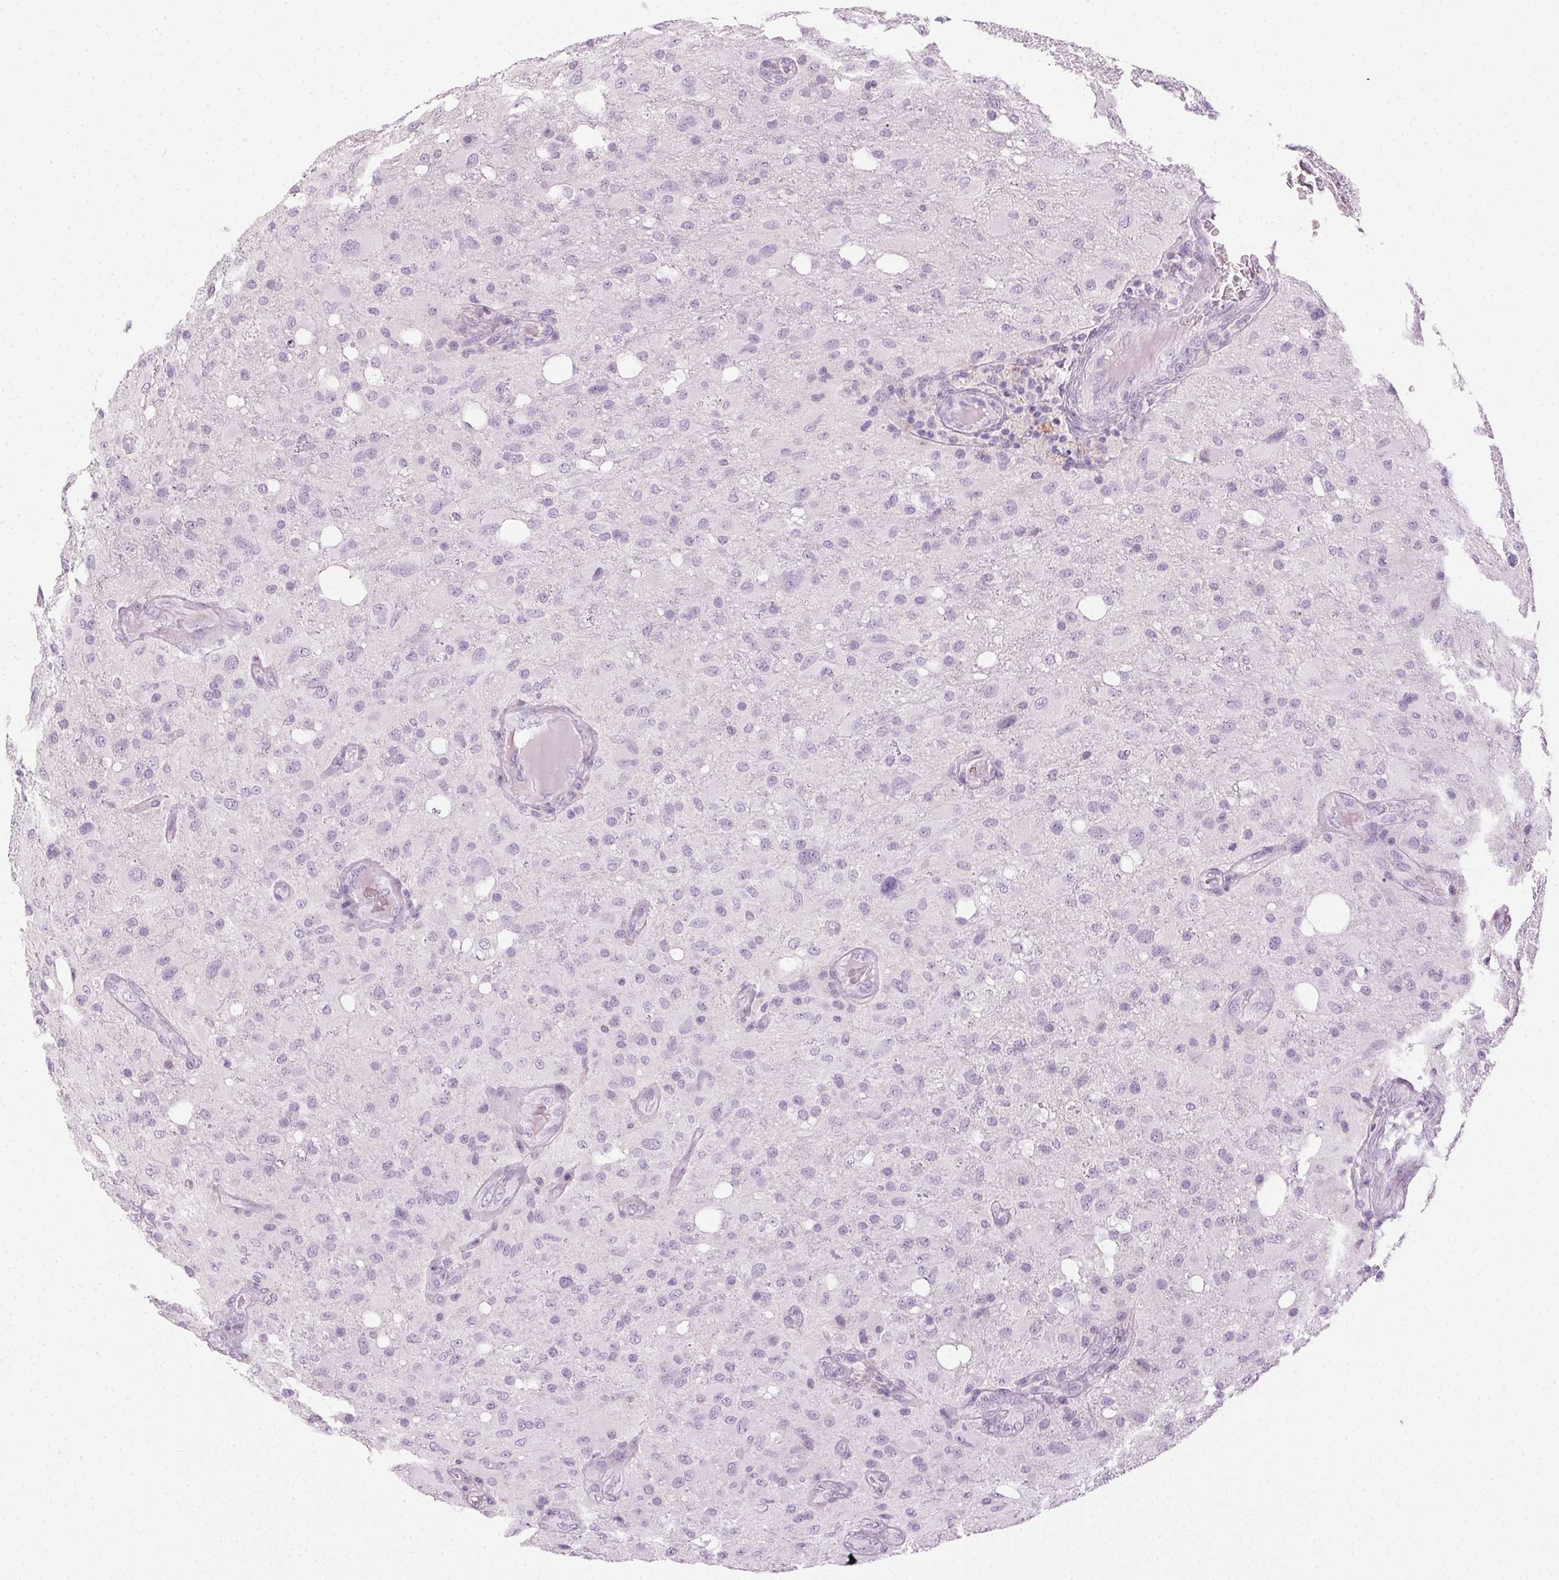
{"staining": {"intensity": "negative", "quantity": "none", "location": "none"}, "tissue": "glioma", "cell_type": "Tumor cells", "image_type": "cancer", "snomed": [{"axis": "morphology", "description": "Glioma, malignant, High grade"}, {"axis": "topography", "description": "Brain"}], "caption": "Immunohistochemistry (IHC) of glioma shows no staining in tumor cells.", "gene": "MPO", "patient": {"sex": "male", "age": 53}}